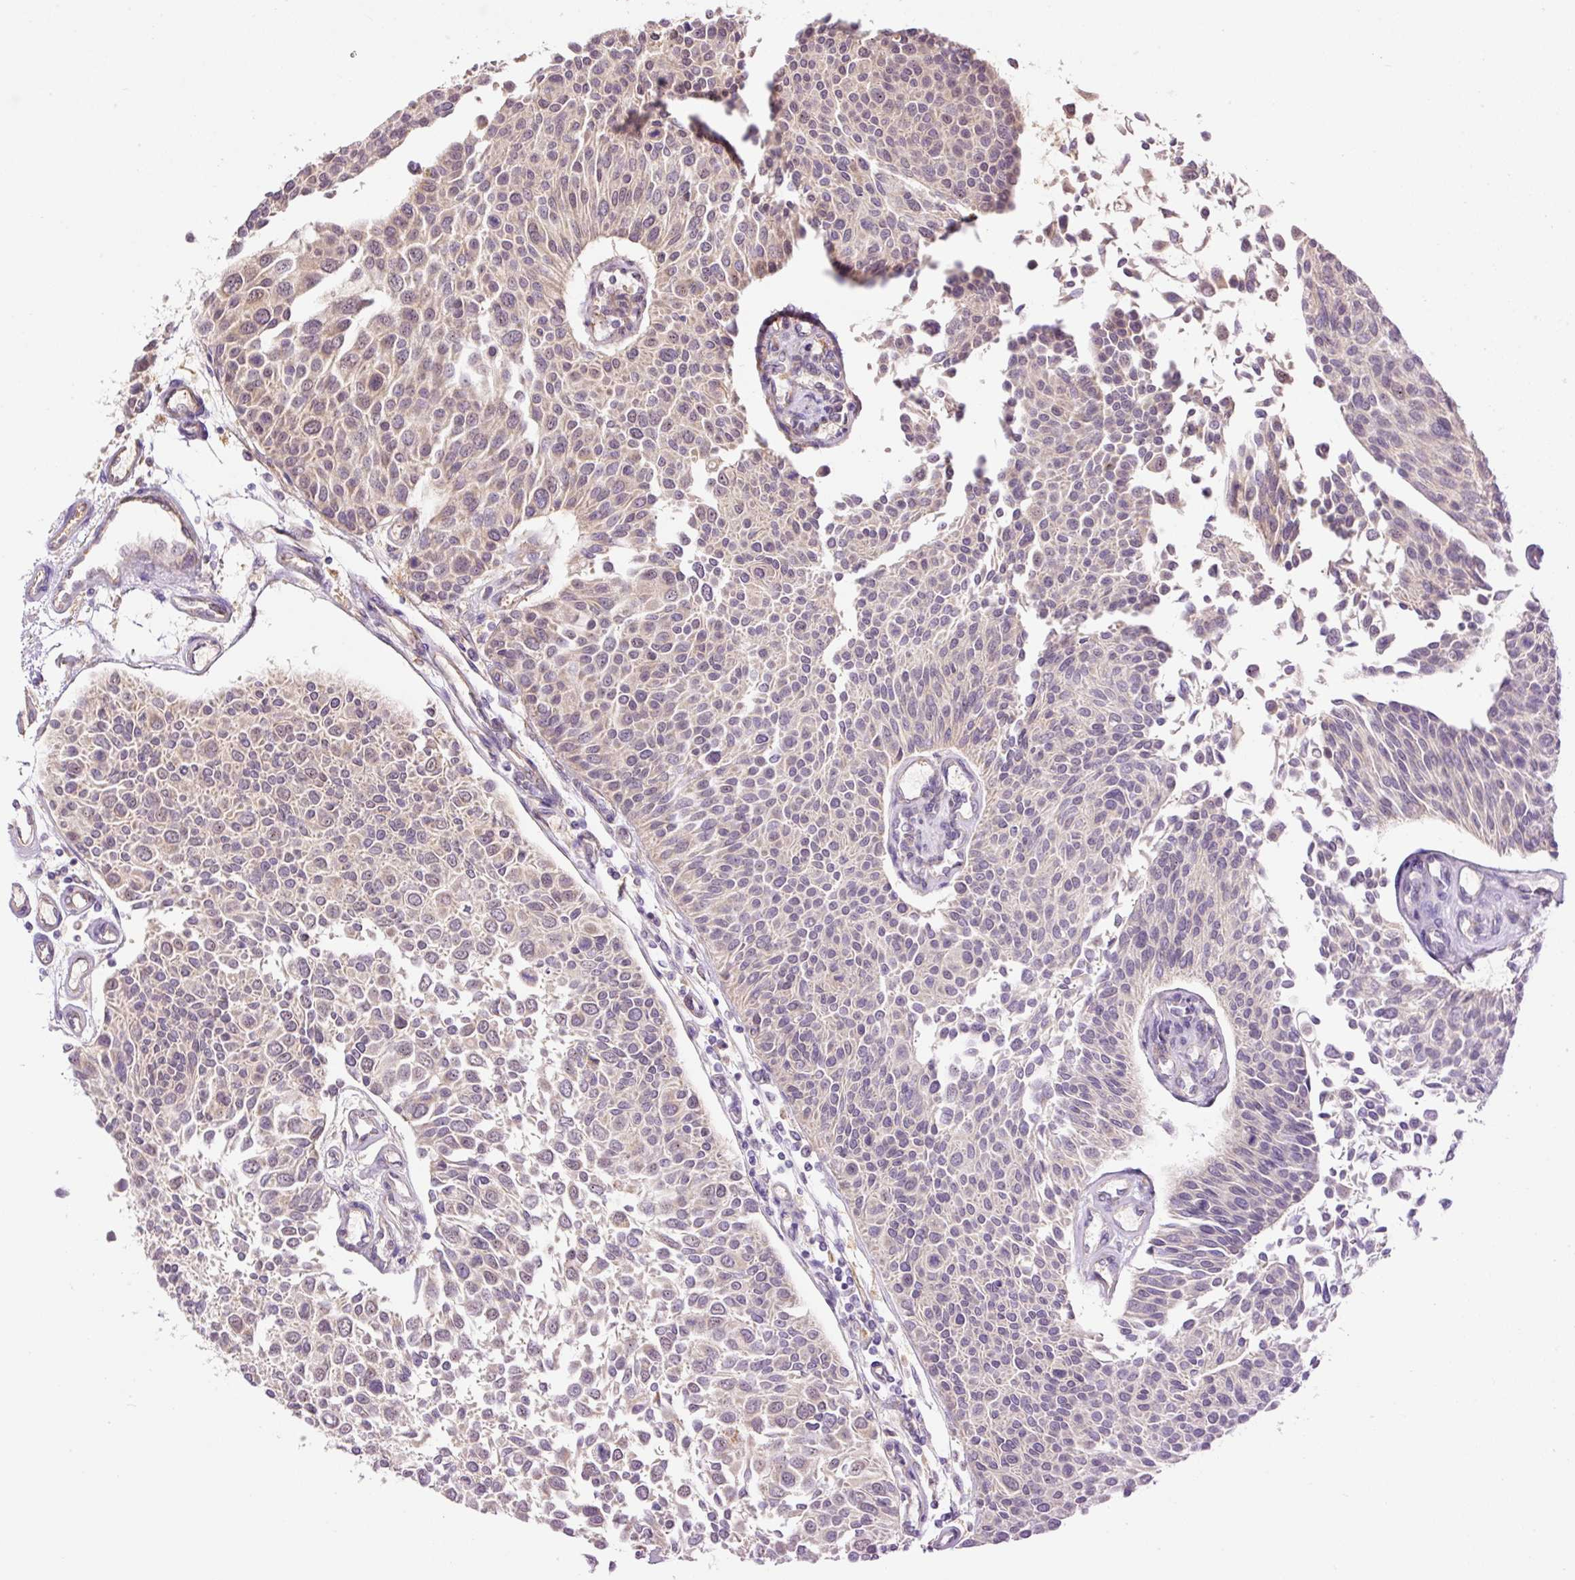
{"staining": {"intensity": "weak", "quantity": "<25%", "location": "cytoplasmic/membranous"}, "tissue": "urothelial cancer", "cell_type": "Tumor cells", "image_type": "cancer", "snomed": [{"axis": "morphology", "description": "Urothelial carcinoma, NOS"}, {"axis": "topography", "description": "Urinary bladder"}], "caption": "DAB immunohistochemical staining of human urothelial cancer shows no significant expression in tumor cells. (Stains: DAB immunohistochemistry with hematoxylin counter stain, Microscopy: brightfield microscopy at high magnification).", "gene": "PCK2", "patient": {"sex": "male", "age": 55}}